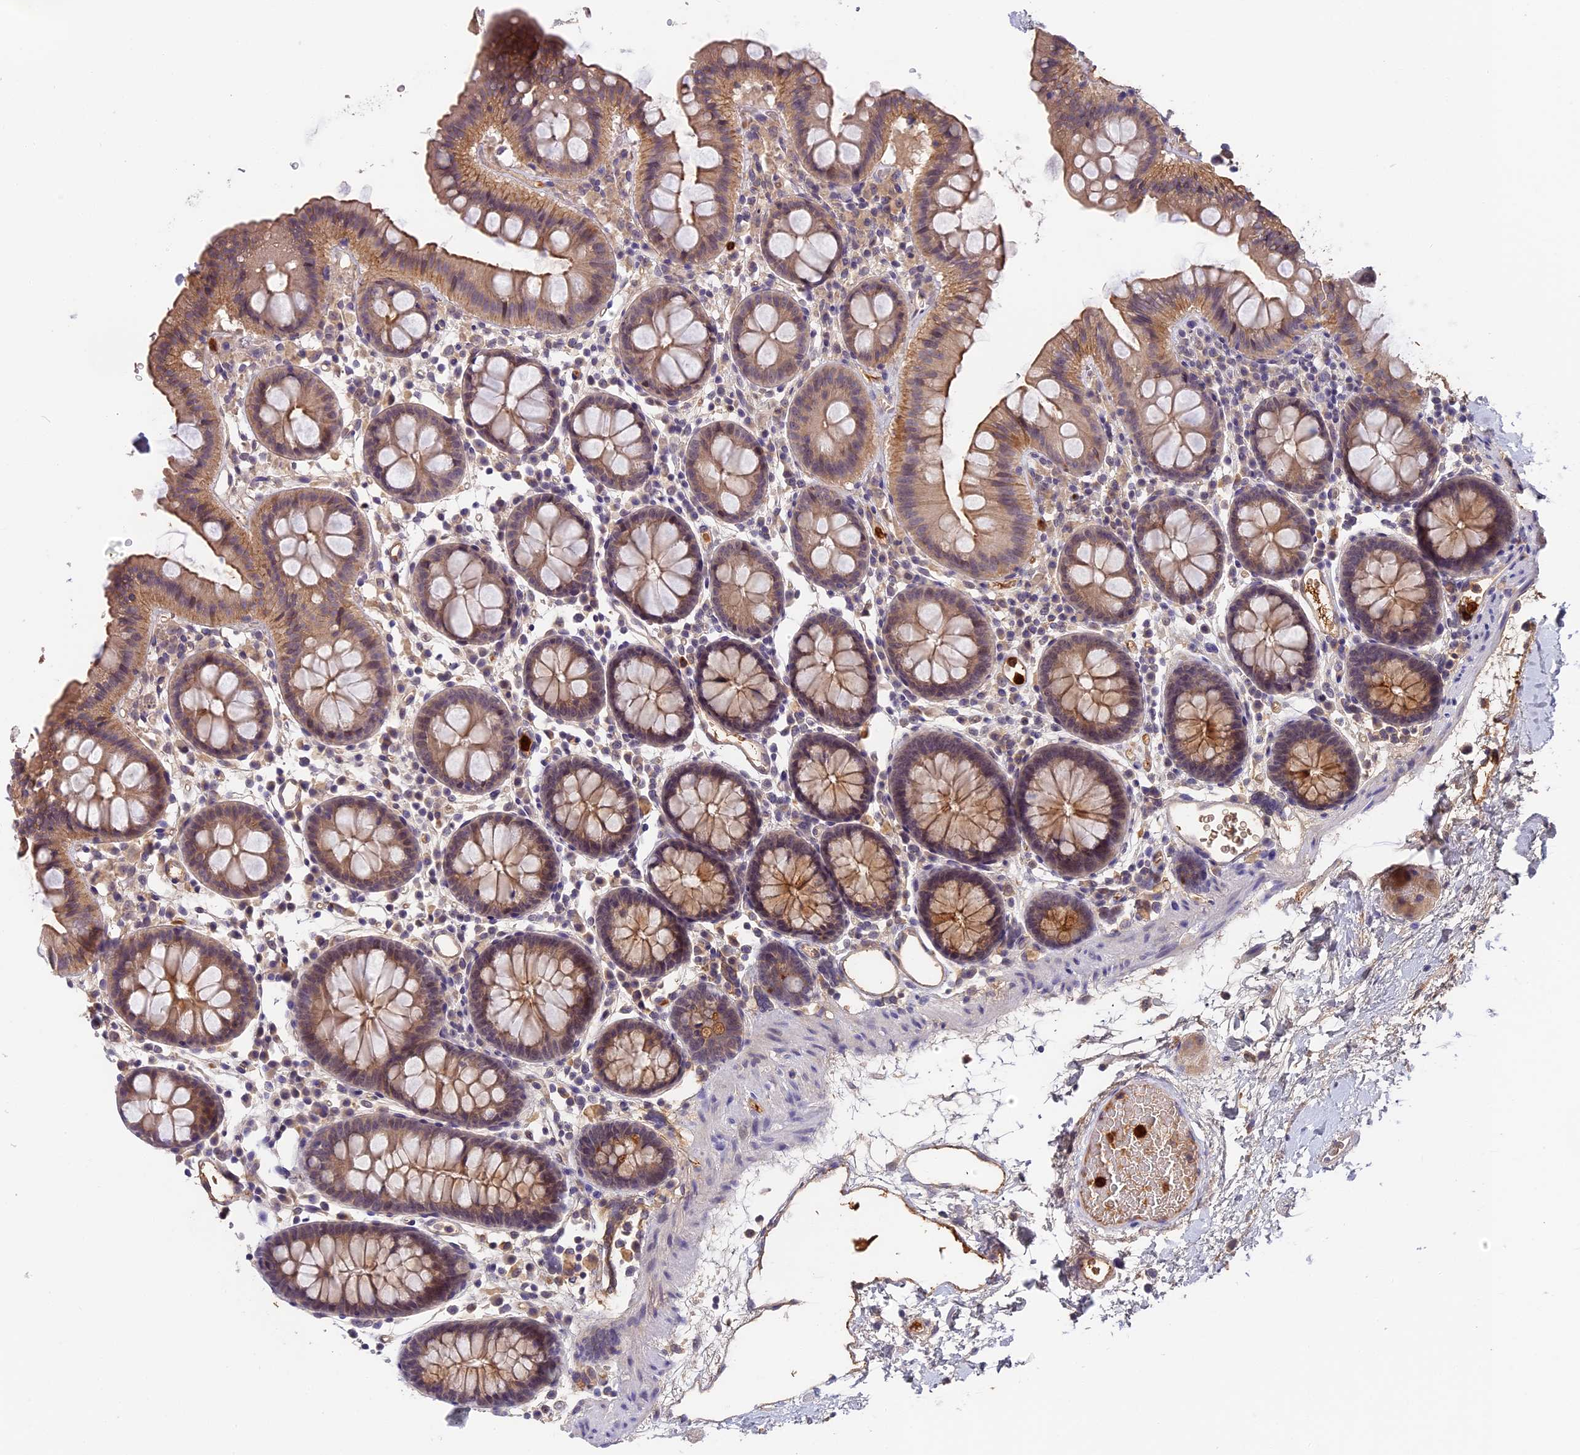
{"staining": {"intensity": "weak", "quantity": ">75%", "location": "cytoplasmic/membranous"}, "tissue": "colon", "cell_type": "Endothelial cells", "image_type": "normal", "snomed": [{"axis": "morphology", "description": "Normal tissue, NOS"}, {"axis": "topography", "description": "Colon"}], "caption": "Colon was stained to show a protein in brown. There is low levels of weak cytoplasmic/membranous staining in about >75% of endothelial cells. (DAB IHC with brightfield microscopy, high magnification).", "gene": "ADGRD1", "patient": {"sex": "male", "age": 75}}